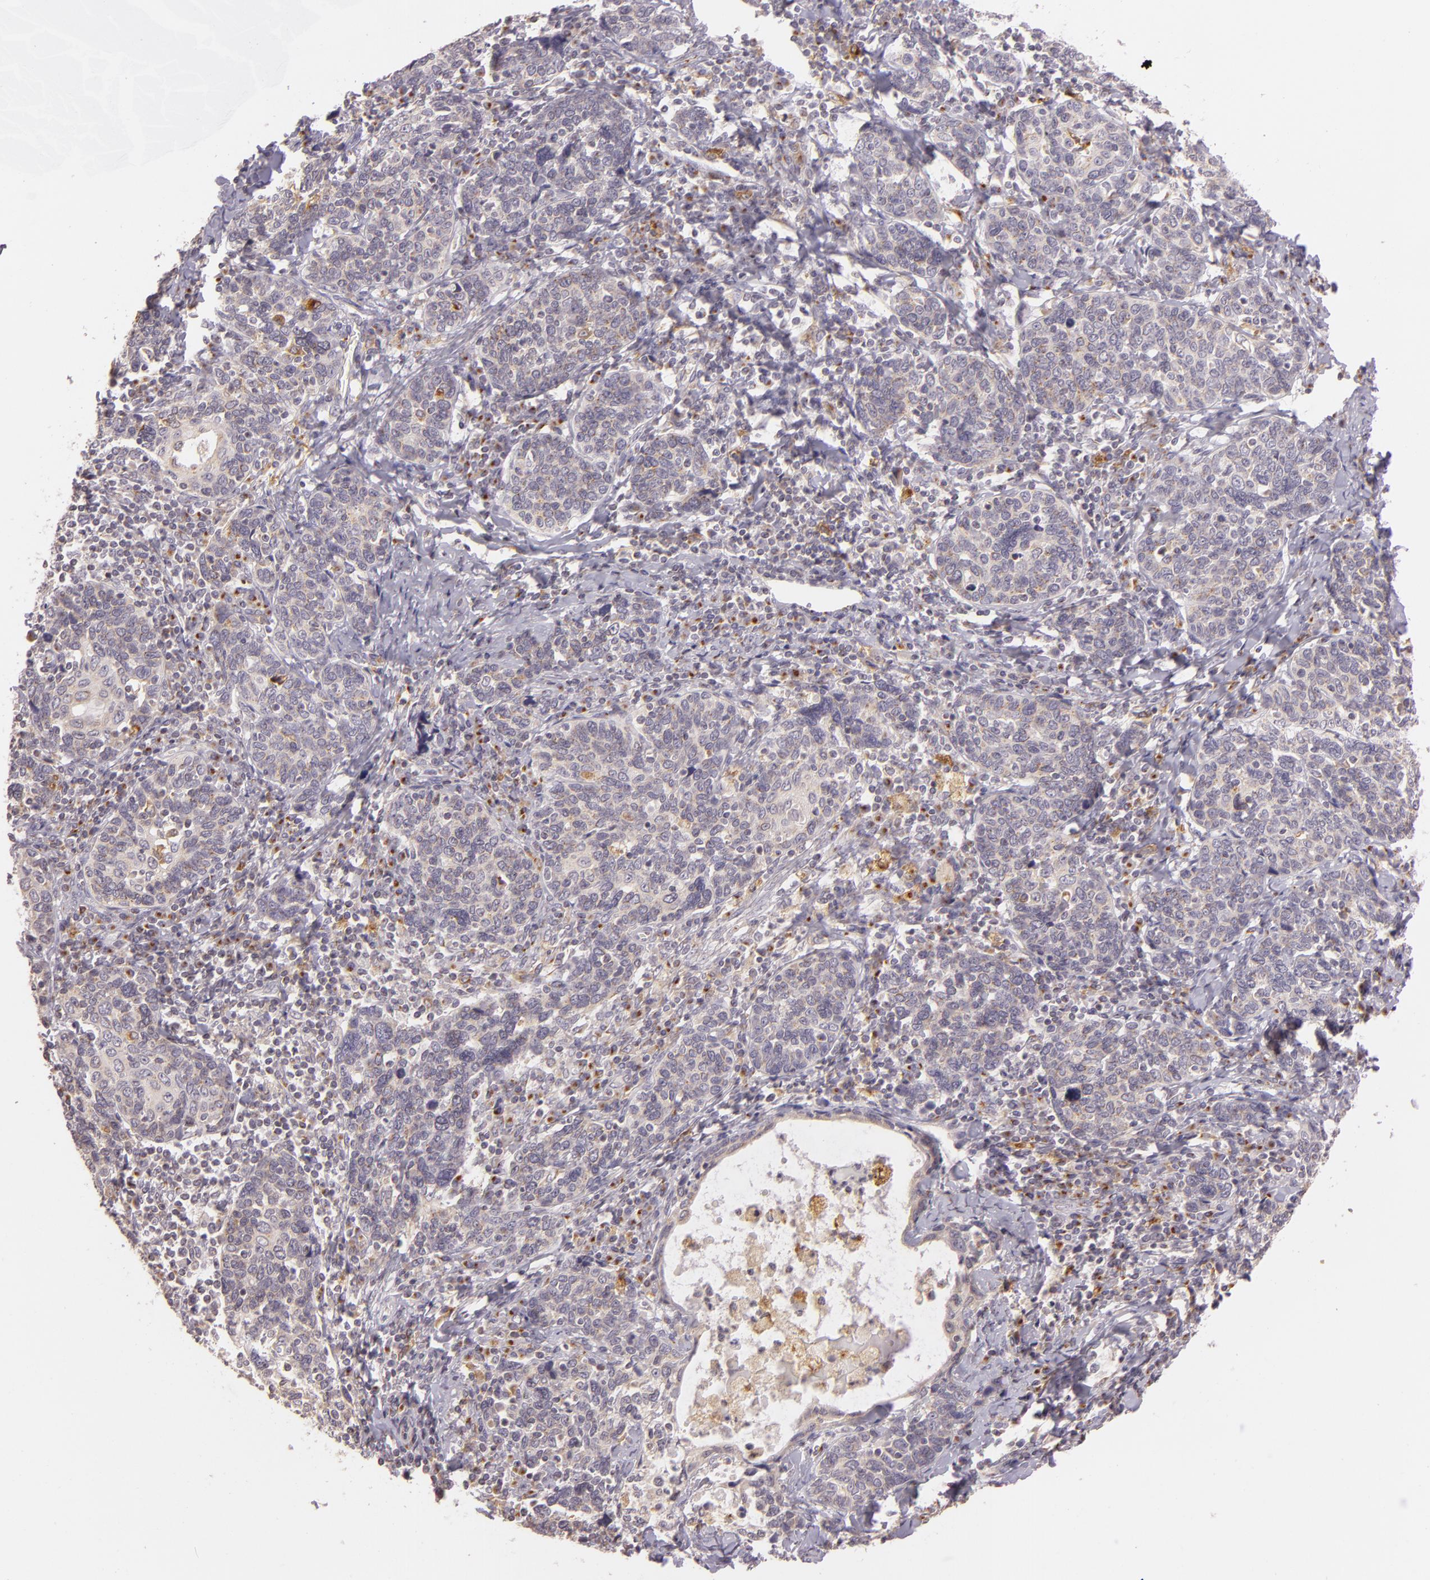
{"staining": {"intensity": "weak", "quantity": ">75%", "location": "cytoplasmic/membranous"}, "tissue": "cervical cancer", "cell_type": "Tumor cells", "image_type": "cancer", "snomed": [{"axis": "morphology", "description": "Squamous cell carcinoma, NOS"}, {"axis": "topography", "description": "Cervix"}], "caption": "A brown stain labels weak cytoplasmic/membranous expression of a protein in cervical cancer (squamous cell carcinoma) tumor cells.", "gene": "LGMN", "patient": {"sex": "female", "age": 41}}